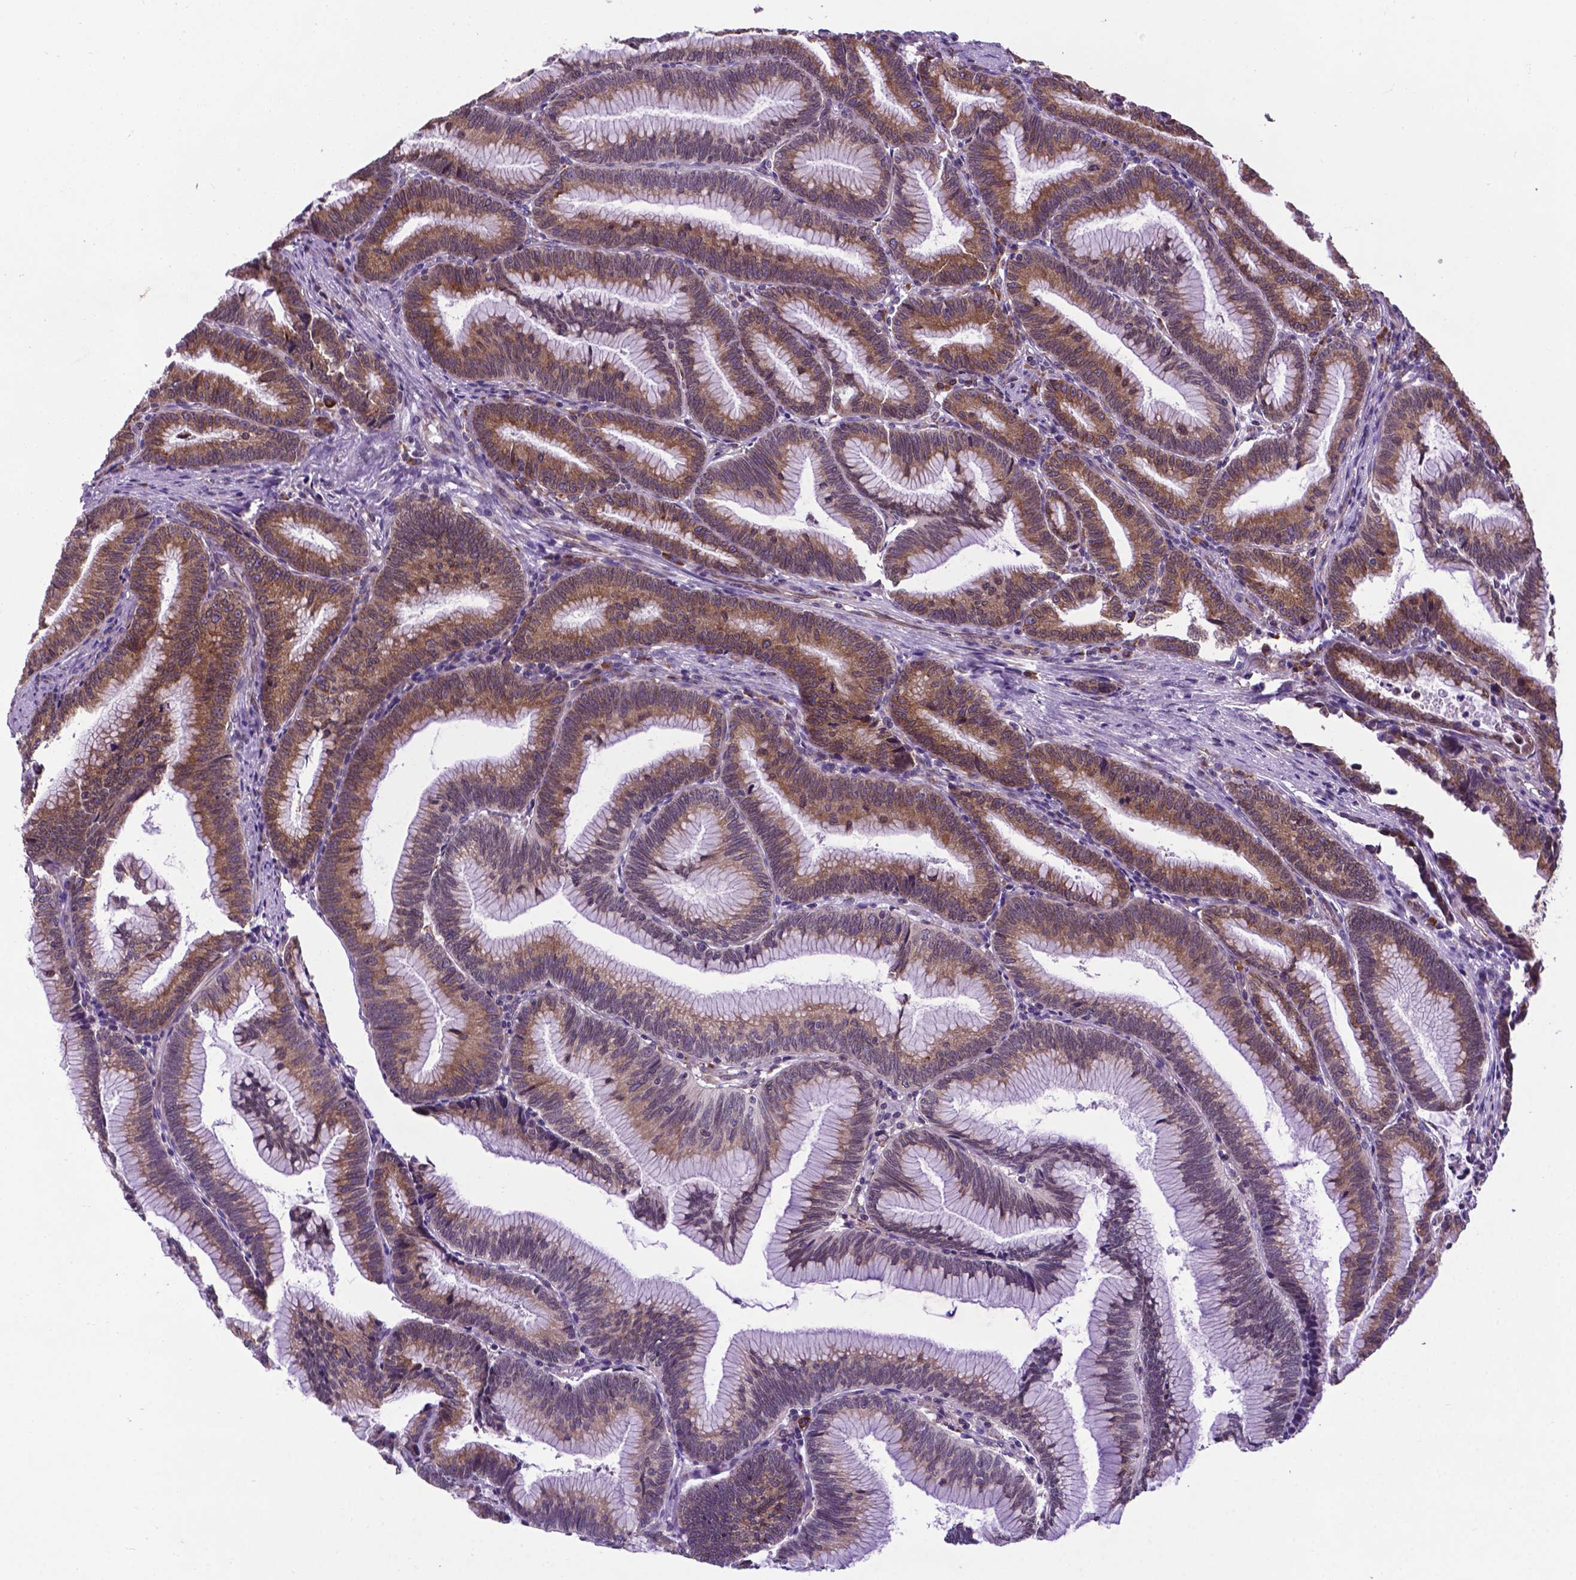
{"staining": {"intensity": "moderate", "quantity": ">75%", "location": "cytoplasmic/membranous"}, "tissue": "colorectal cancer", "cell_type": "Tumor cells", "image_type": "cancer", "snomed": [{"axis": "morphology", "description": "Adenocarcinoma, NOS"}, {"axis": "topography", "description": "Colon"}], "caption": "Adenocarcinoma (colorectal) stained with DAB IHC exhibits medium levels of moderate cytoplasmic/membranous expression in about >75% of tumor cells.", "gene": "WDR83OS", "patient": {"sex": "female", "age": 78}}